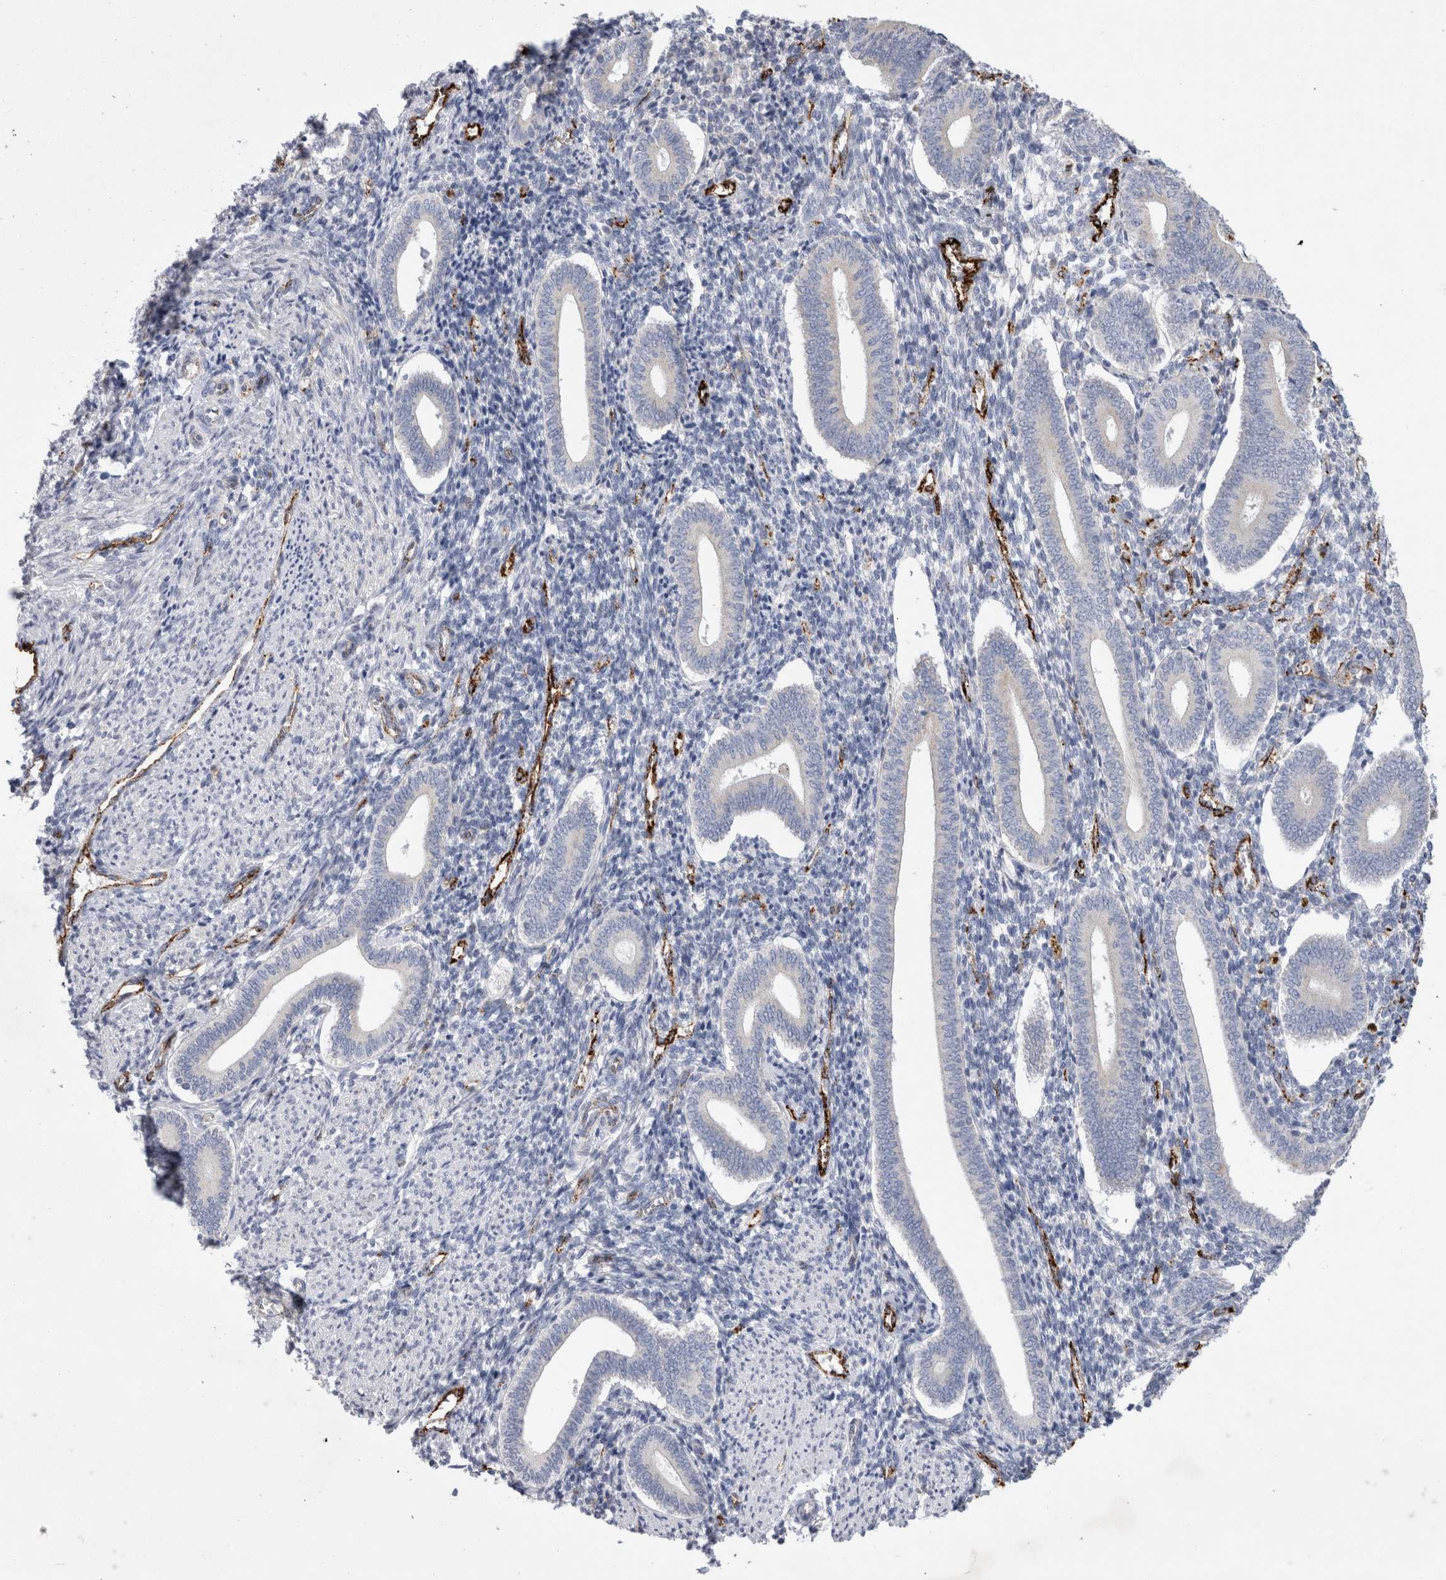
{"staining": {"intensity": "negative", "quantity": "none", "location": "none"}, "tissue": "endometrium", "cell_type": "Cells in endometrial stroma", "image_type": "normal", "snomed": [{"axis": "morphology", "description": "Normal tissue, NOS"}, {"axis": "topography", "description": "Uterus"}, {"axis": "topography", "description": "Endometrium"}], "caption": "Micrograph shows no significant protein staining in cells in endometrial stroma of unremarkable endometrium. Brightfield microscopy of IHC stained with DAB (3,3'-diaminobenzidine) (brown) and hematoxylin (blue), captured at high magnification.", "gene": "IARS2", "patient": {"sex": "female", "age": 33}}